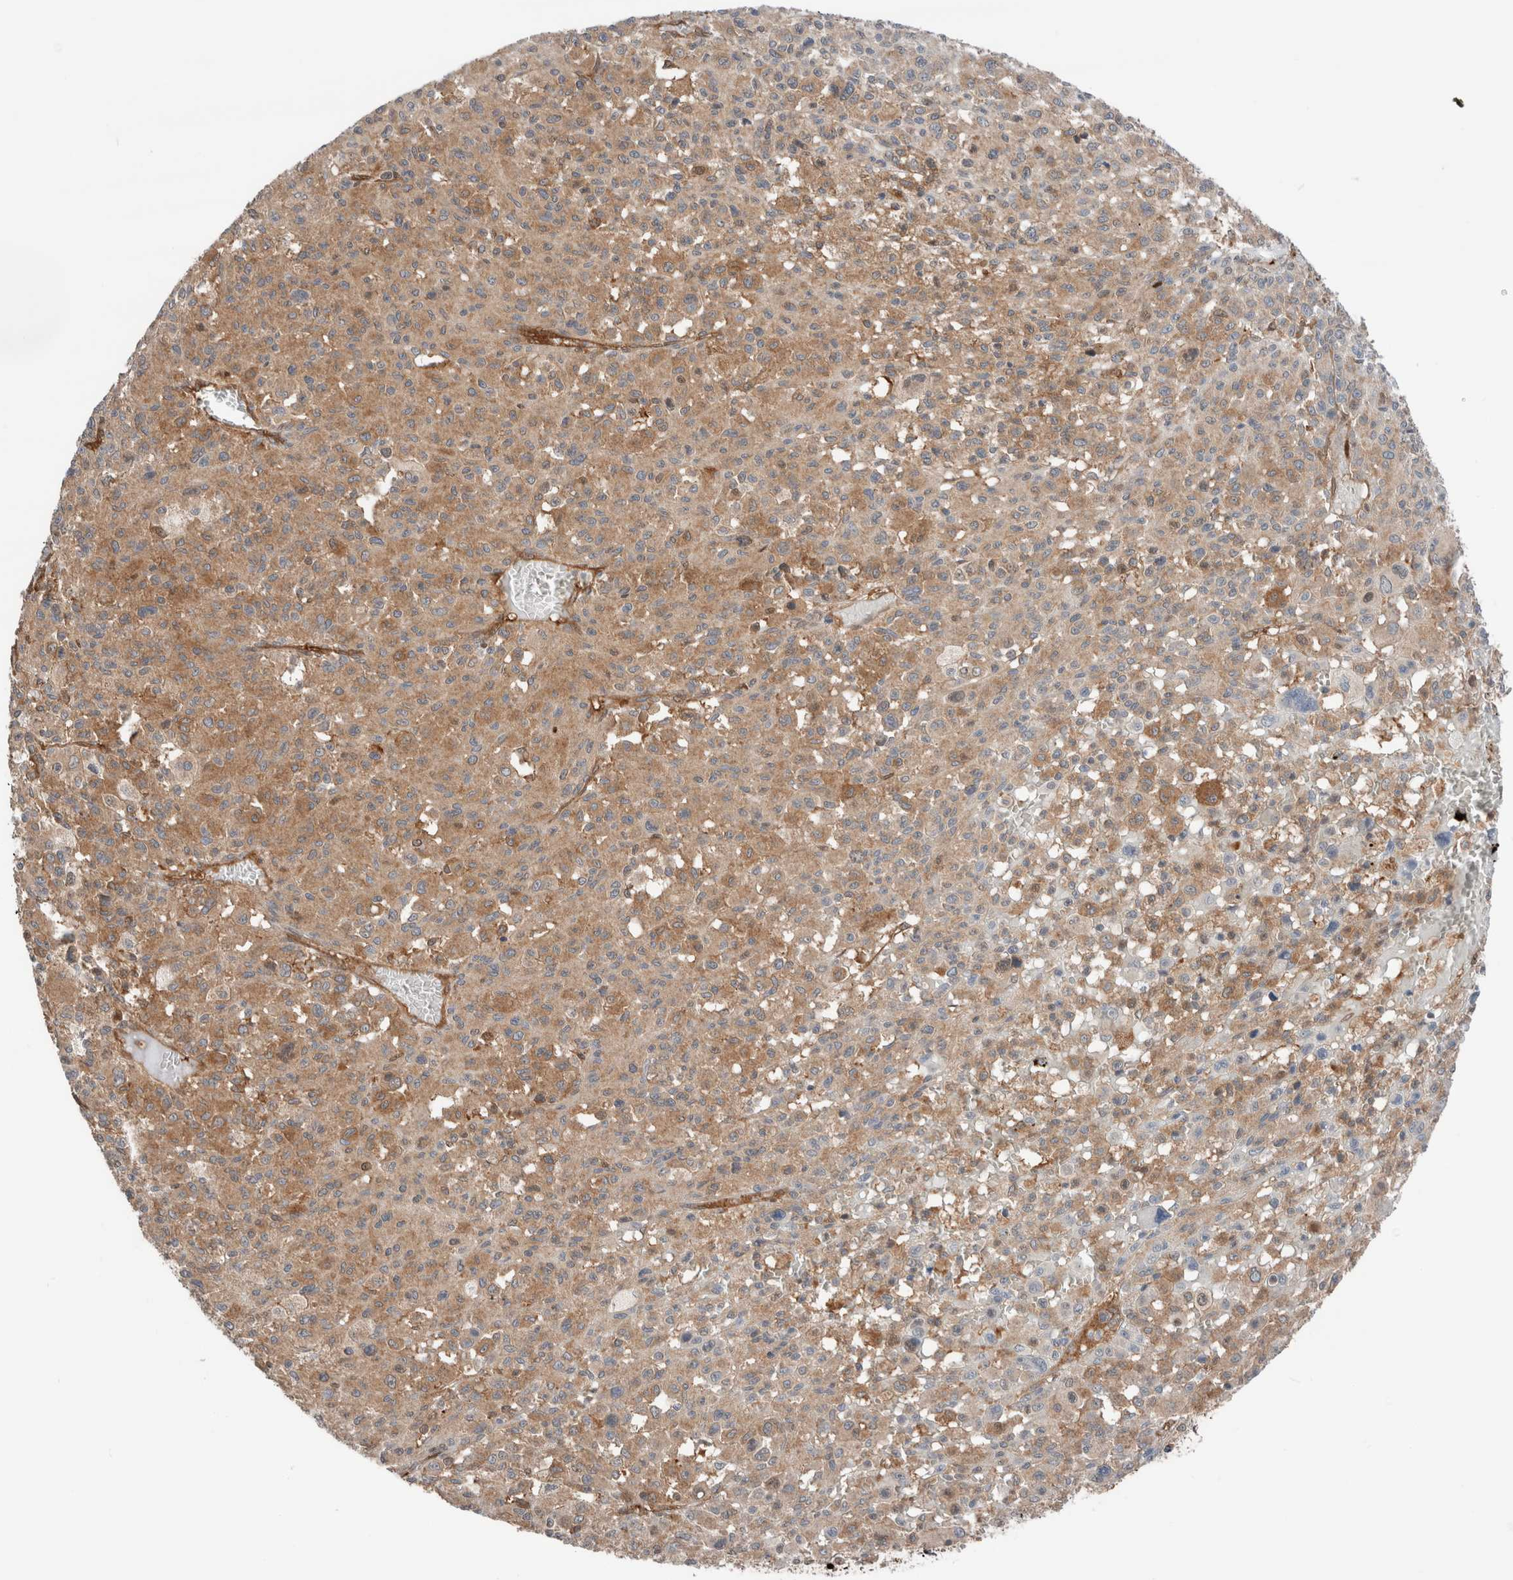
{"staining": {"intensity": "moderate", "quantity": ">75%", "location": "cytoplasmic/membranous"}, "tissue": "melanoma", "cell_type": "Tumor cells", "image_type": "cancer", "snomed": [{"axis": "morphology", "description": "Malignant melanoma, Metastatic site"}, {"axis": "topography", "description": "Skin"}], "caption": "IHC of human melanoma shows medium levels of moderate cytoplasmic/membranous positivity in about >75% of tumor cells. Using DAB (3,3'-diaminobenzidine) (brown) and hematoxylin (blue) stains, captured at high magnification using brightfield microscopy.", "gene": "XPNPEP1", "patient": {"sex": "female", "age": 74}}